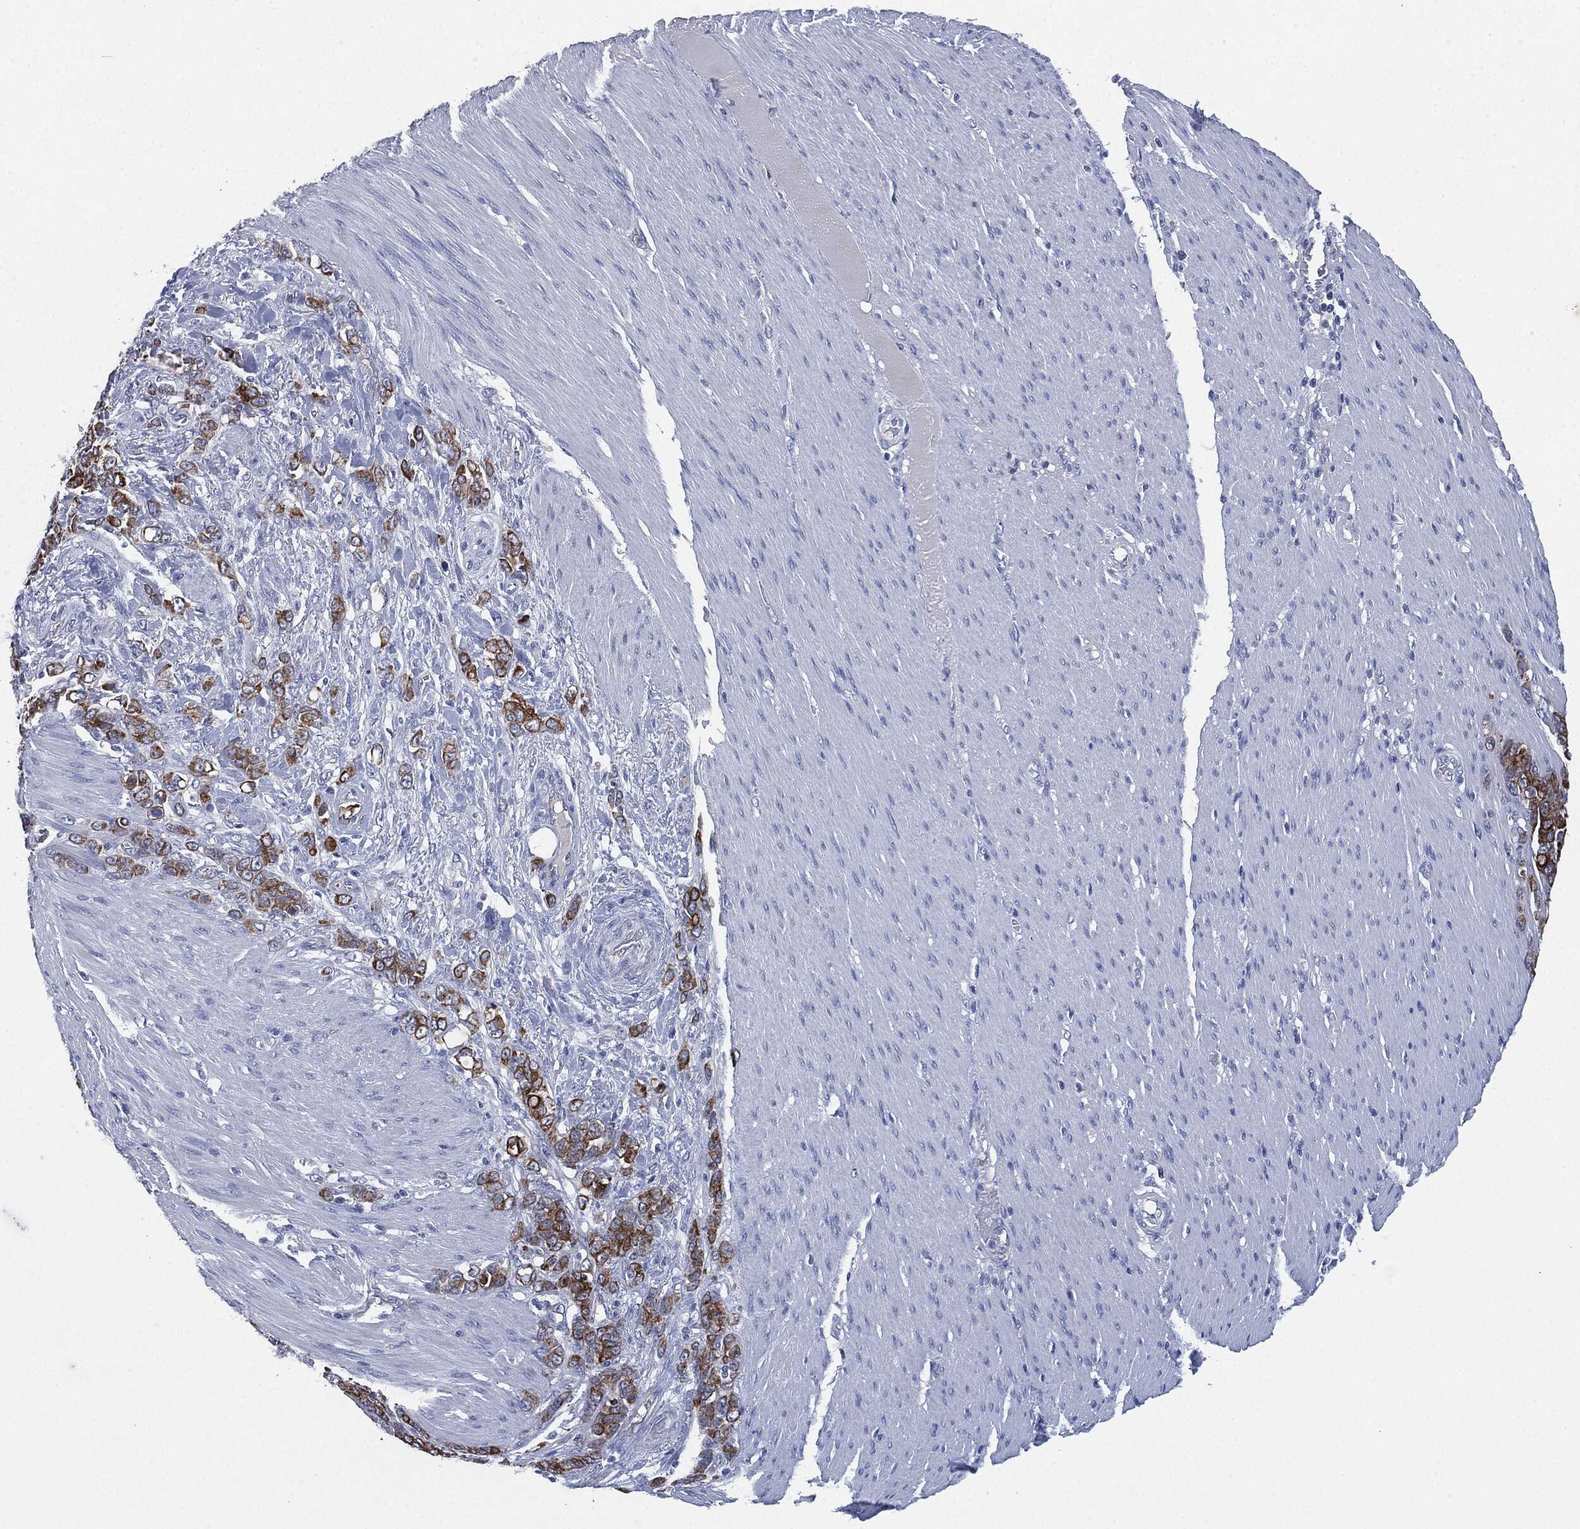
{"staining": {"intensity": "moderate", "quantity": ">75%", "location": "cytoplasmic/membranous"}, "tissue": "stomach cancer", "cell_type": "Tumor cells", "image_type": "cancer", "snomed": [{"axis": "morphology", "description": "Normal tissue, NOS"}, {"axis": "morphology", "description": "Adenocarcinoma, NOS"}, {"axis": "topography", "description": "Stomach"}], "caption": "A brown stain labels moderate cytoplasmic/membranous staining of a protein in stomach cancer tumor cells. The staining was performed using DAB (3,3'-diaminobenzidine) to visualize the protein expression in brown, while the nuclei were stained in blue with hematoxylin (Magnification: 20x).", "gene": "SHROOM2", "patient": {"sex": "female", "age": 79}}